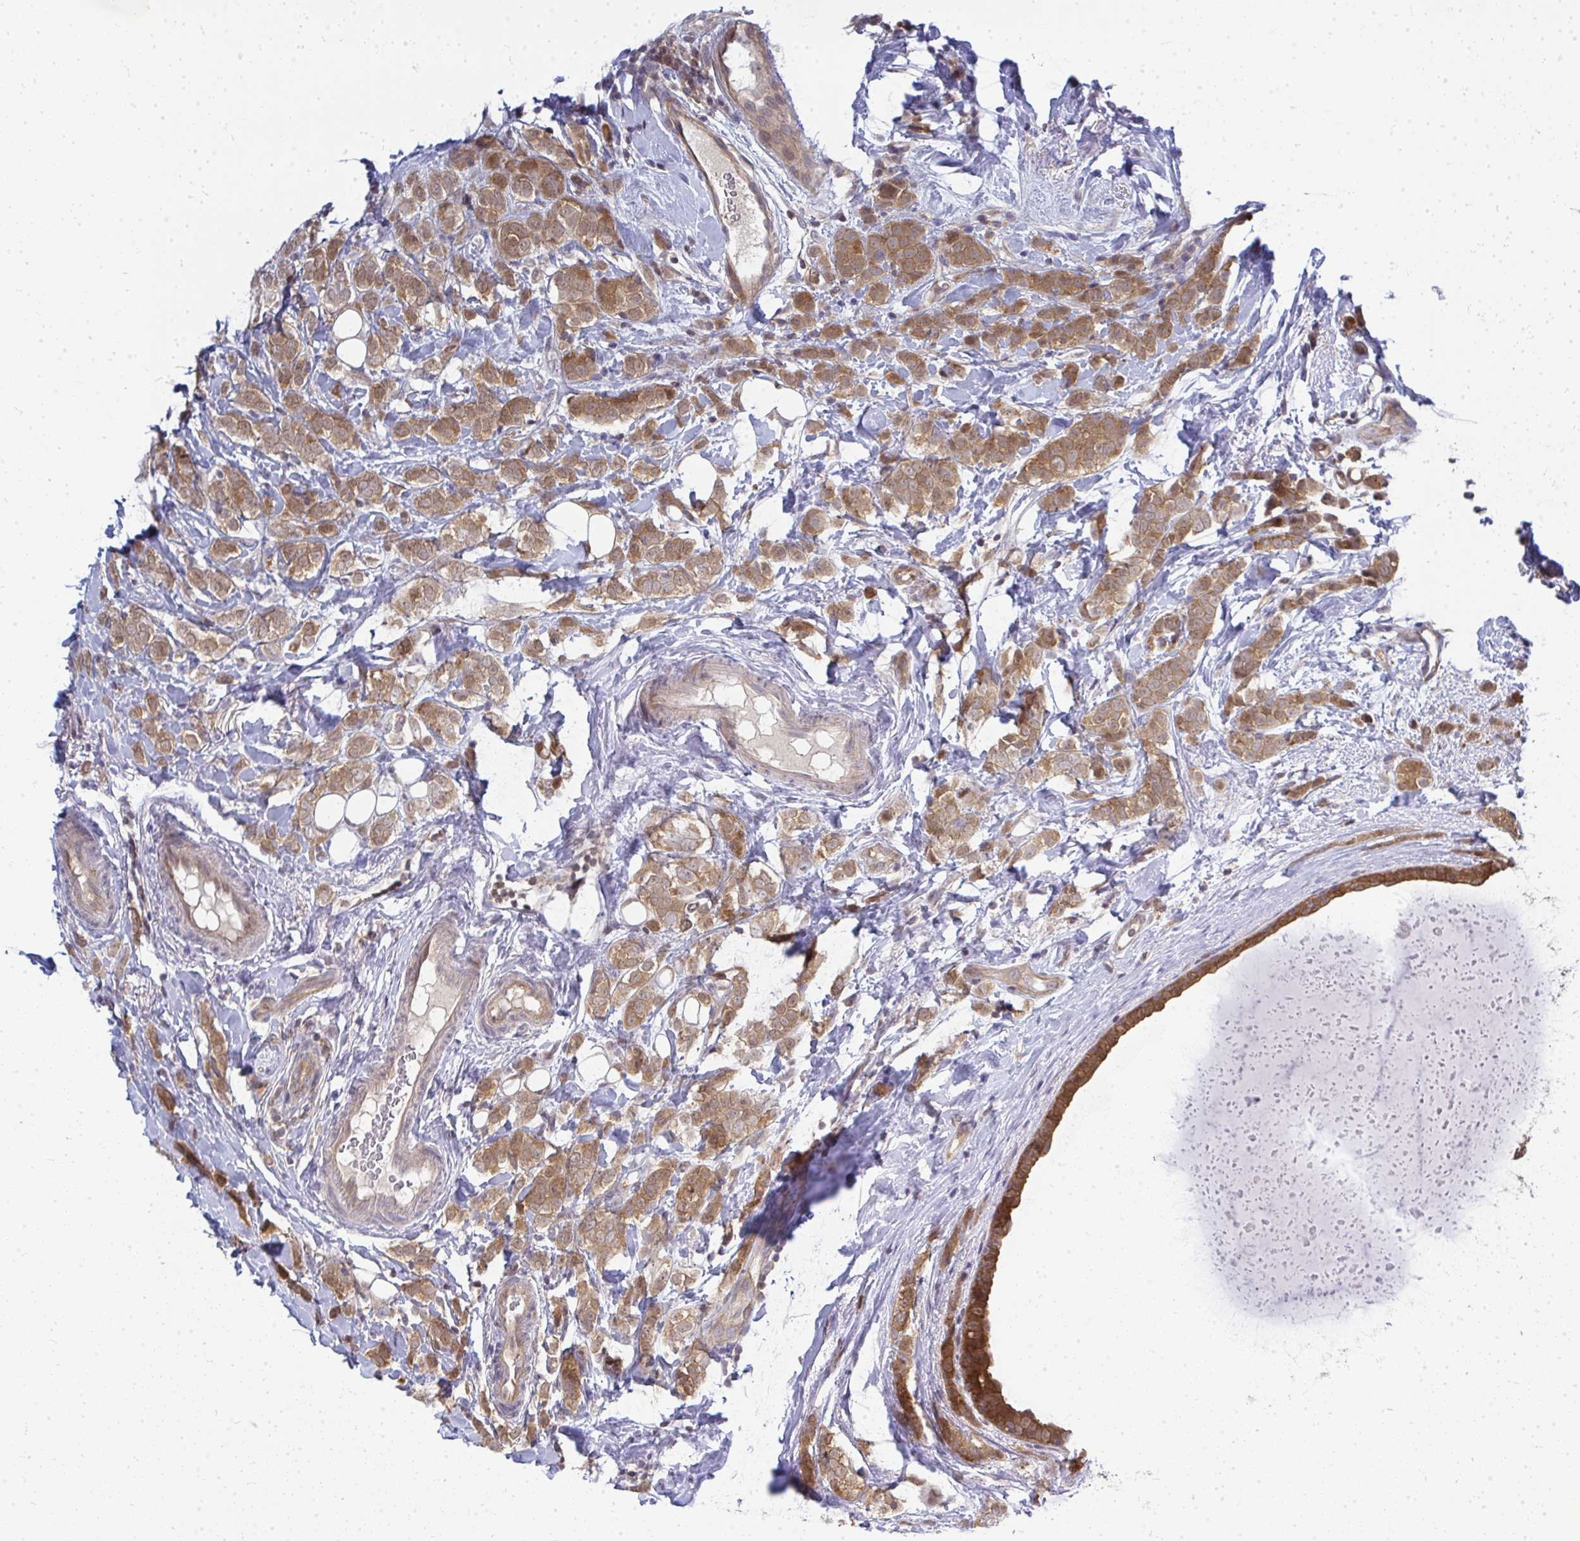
{"staining": {"intensity": "moderate", "quantity": ">75%", "location": "cytoplasmic/membranous"}, "tissue": "breast cancer", "cell_type": "Tumor cells", "image_type": "cancer", "snomed": [{"axis": "morphology", "description": "Lobular carcinoma"}, {"axis": "topography", "description": "Breast"}], "caption": "Immunohistochemical staining of breast lobular carcinoma exhibits medium levels of moderate cytoplasmic/membranous staining in approximately >75% of tumor cells.", "gene": "HDHD2", "patient": {"sex": "female", "age": 49}}